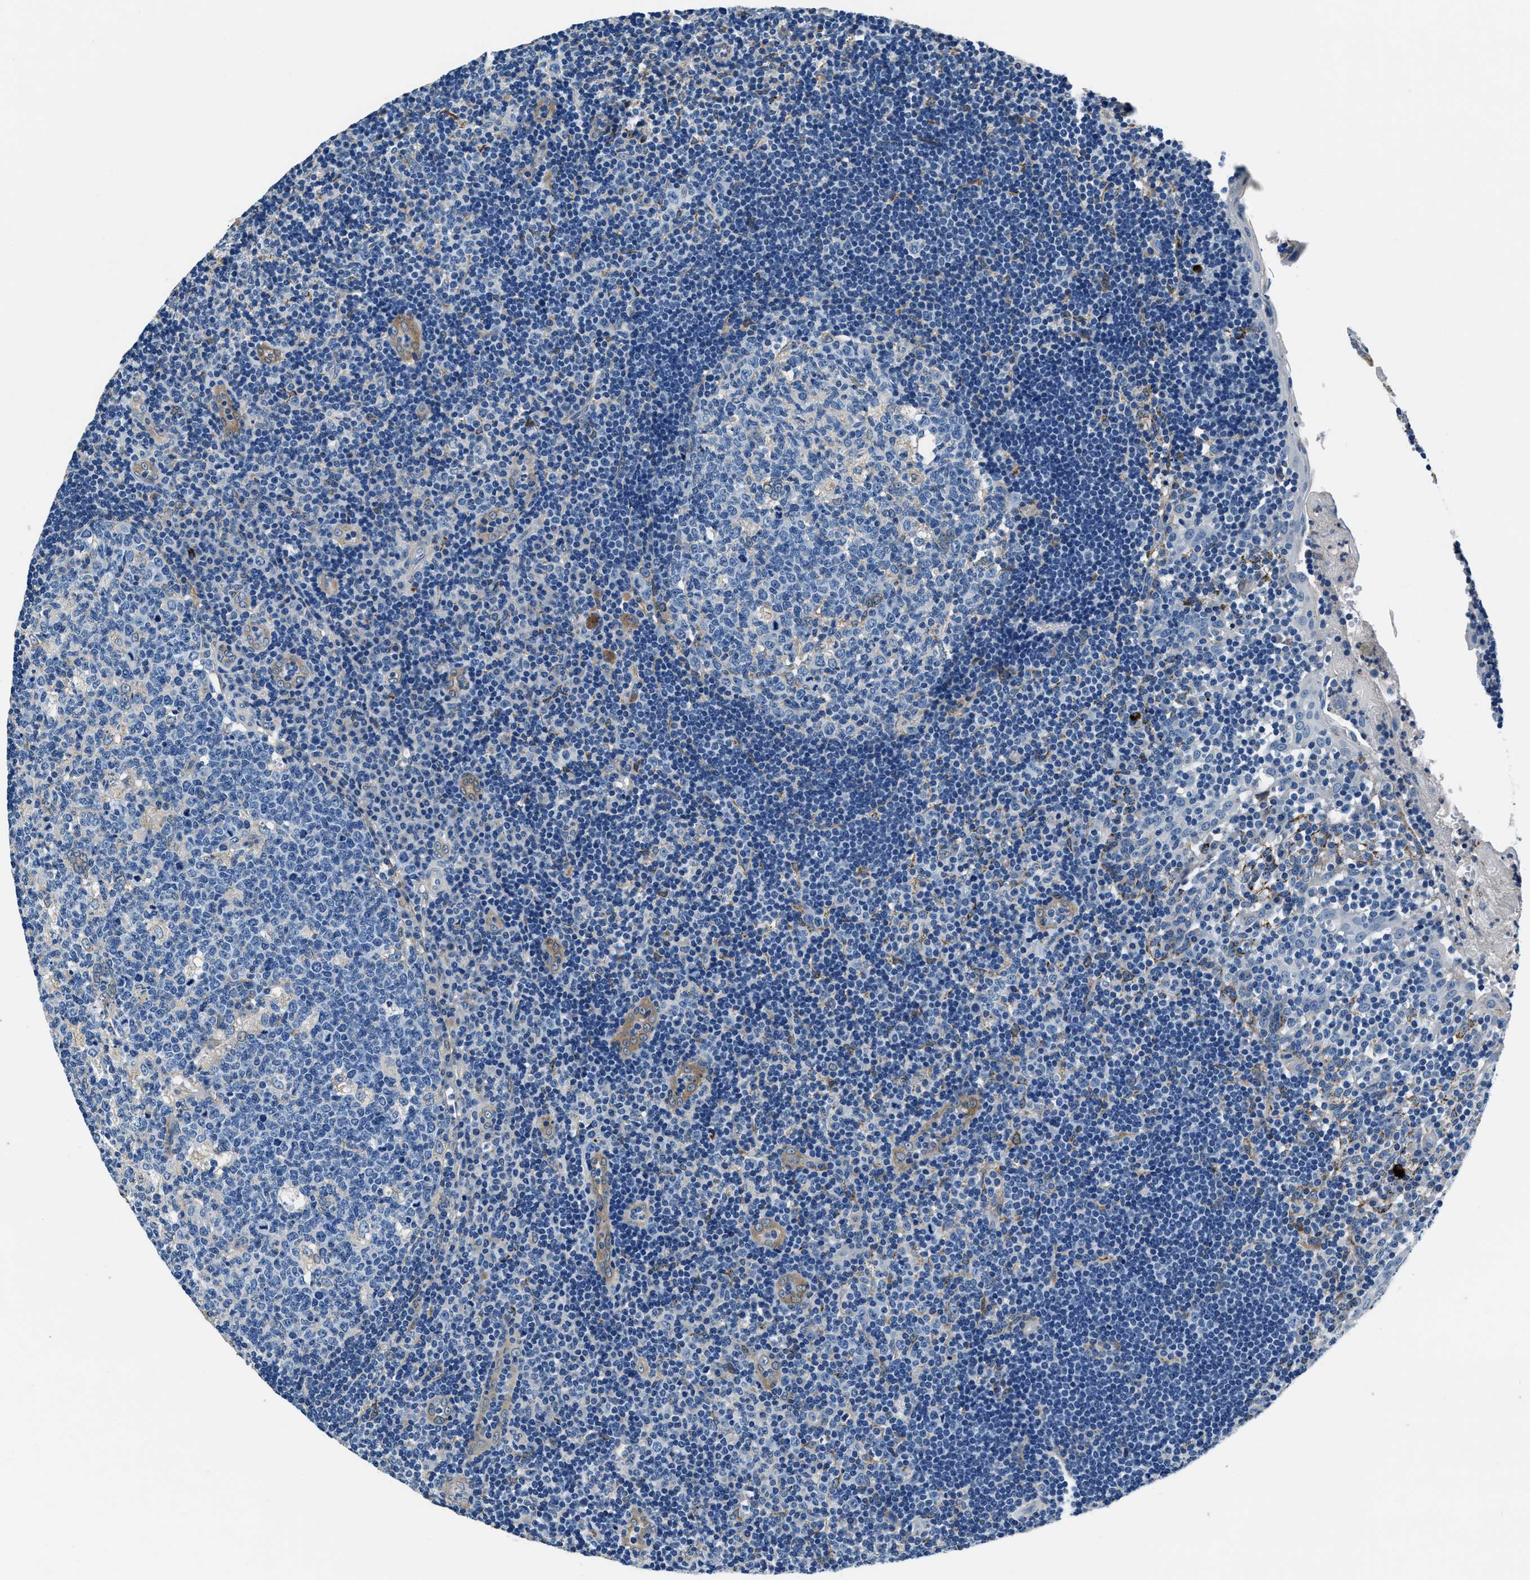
{"staining": {"intensity": "negative", "quantity": "none", "location": "none"}, "tissue": "tonsil", "cell_type": "Germinal center cells", "image_type": "normal", "snomed": [{"axis": "morphology", "description": "Normal tissue, NOS"}, {"axis": "topography", "description": "Tonsil"}], "caption": "Germinal center cells are negative for protein expression in benign human tonsil. (Brightfield microscopy of DAB (3,3'-diaminobenzidine) immunohistochemistry at high magnification).", "gene": "PRTFDC1", "patient": {"sex": "female", "age": 40}}